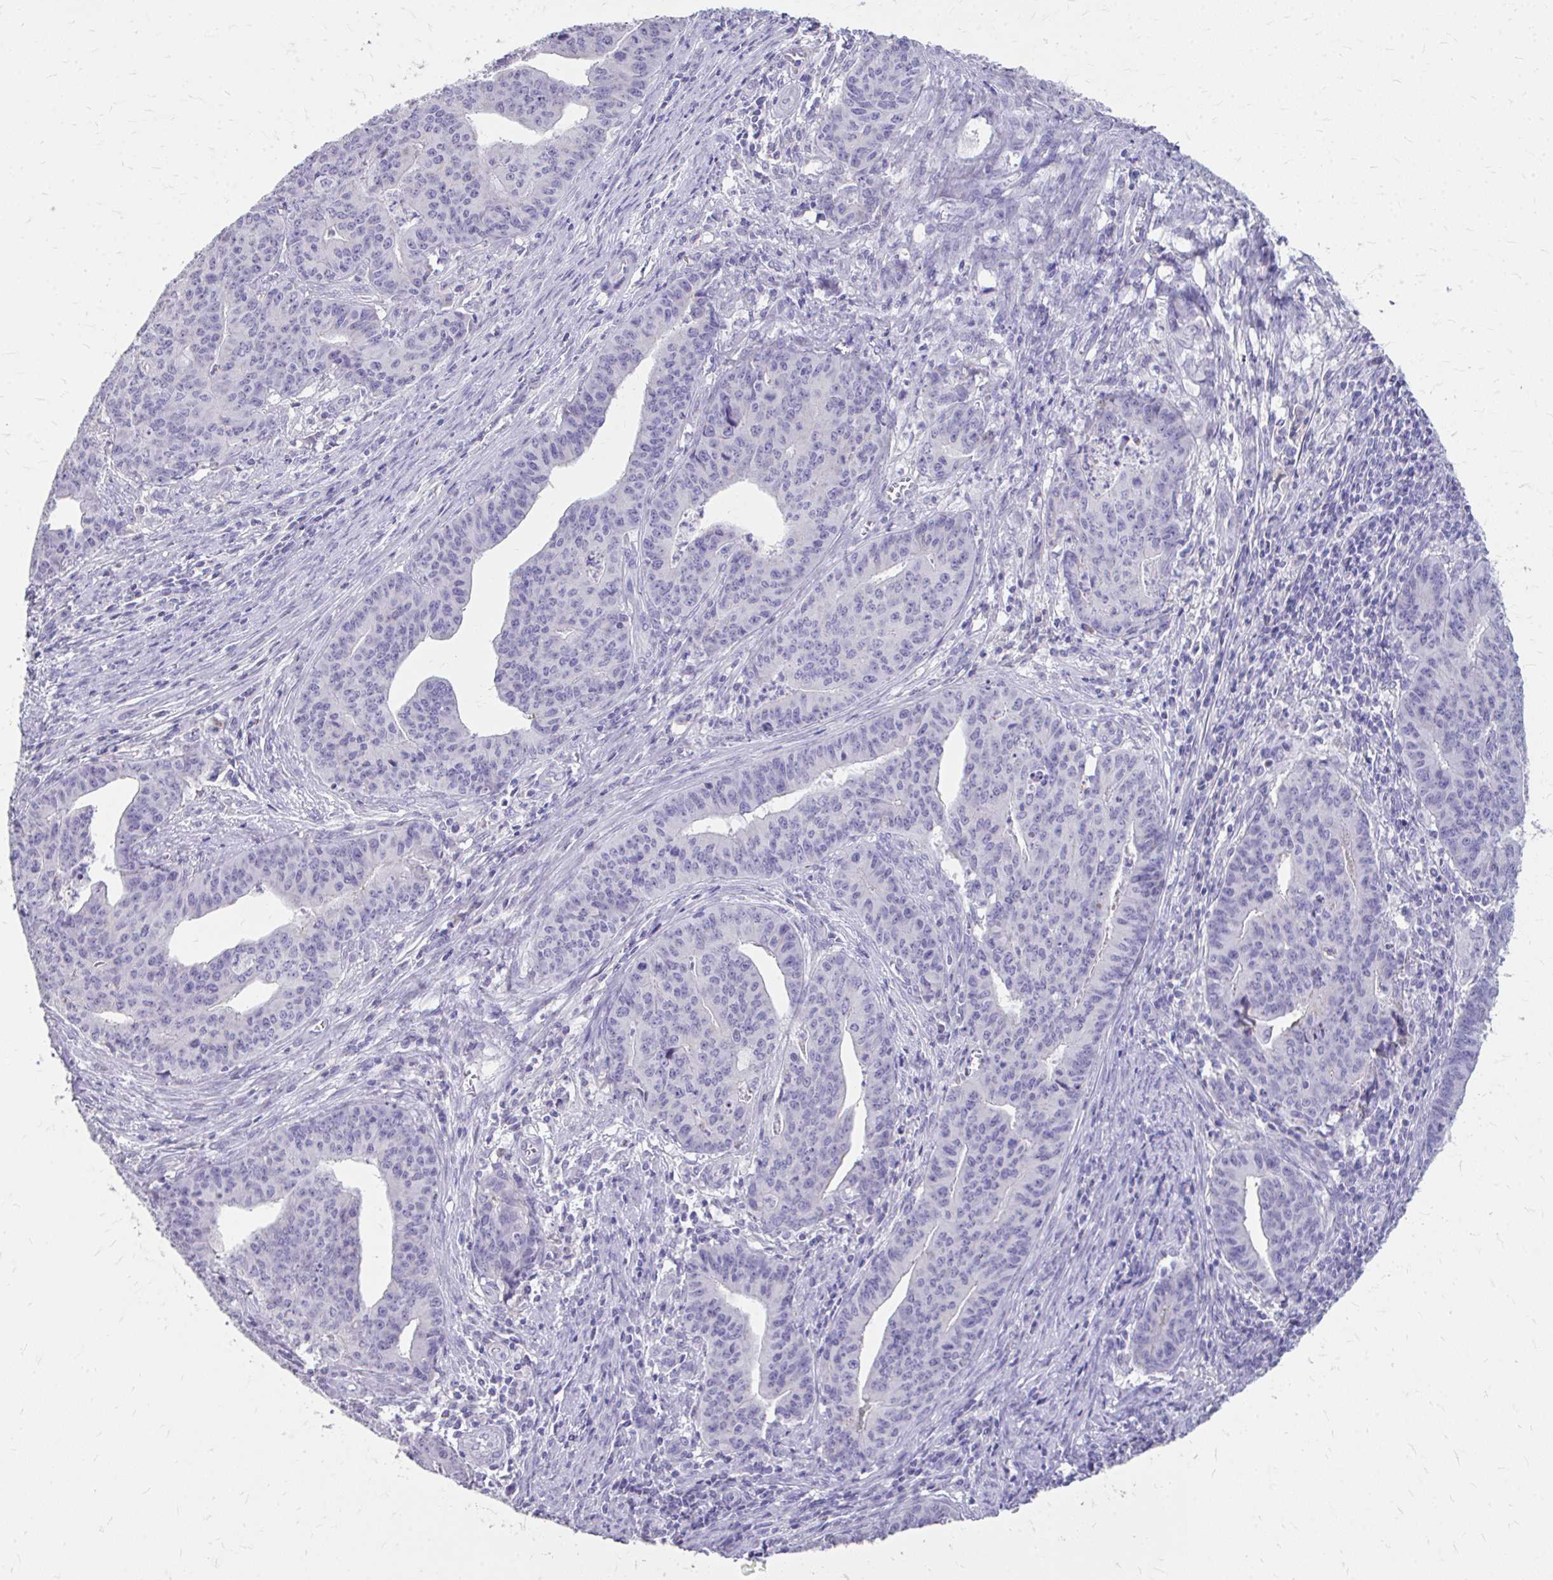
{"staining": {"intensity": "negative", "quantity": "none", "location": "none"}, "tissue": "endometrial cancer", "cell_type": "Tumor cells", "image_type": "cancer", "snomed": [{"axis": "morphology", "description": "Adenocarcinoma, NOS"}, {"axis": "topography", "description": "Endometrium"}], "caption": "This micrograph is of endometrial cancer (adenocarcinoma) stained with immunohistochemistry (IHC) to label a protein in brown with the nuclei are counter-stained blue. There is no expression in tumor cells. (Brightfield microscopy of DAB IHC at high magnification).", "gene": "CFH", "patient": {"sex": "female", "age": 59}}